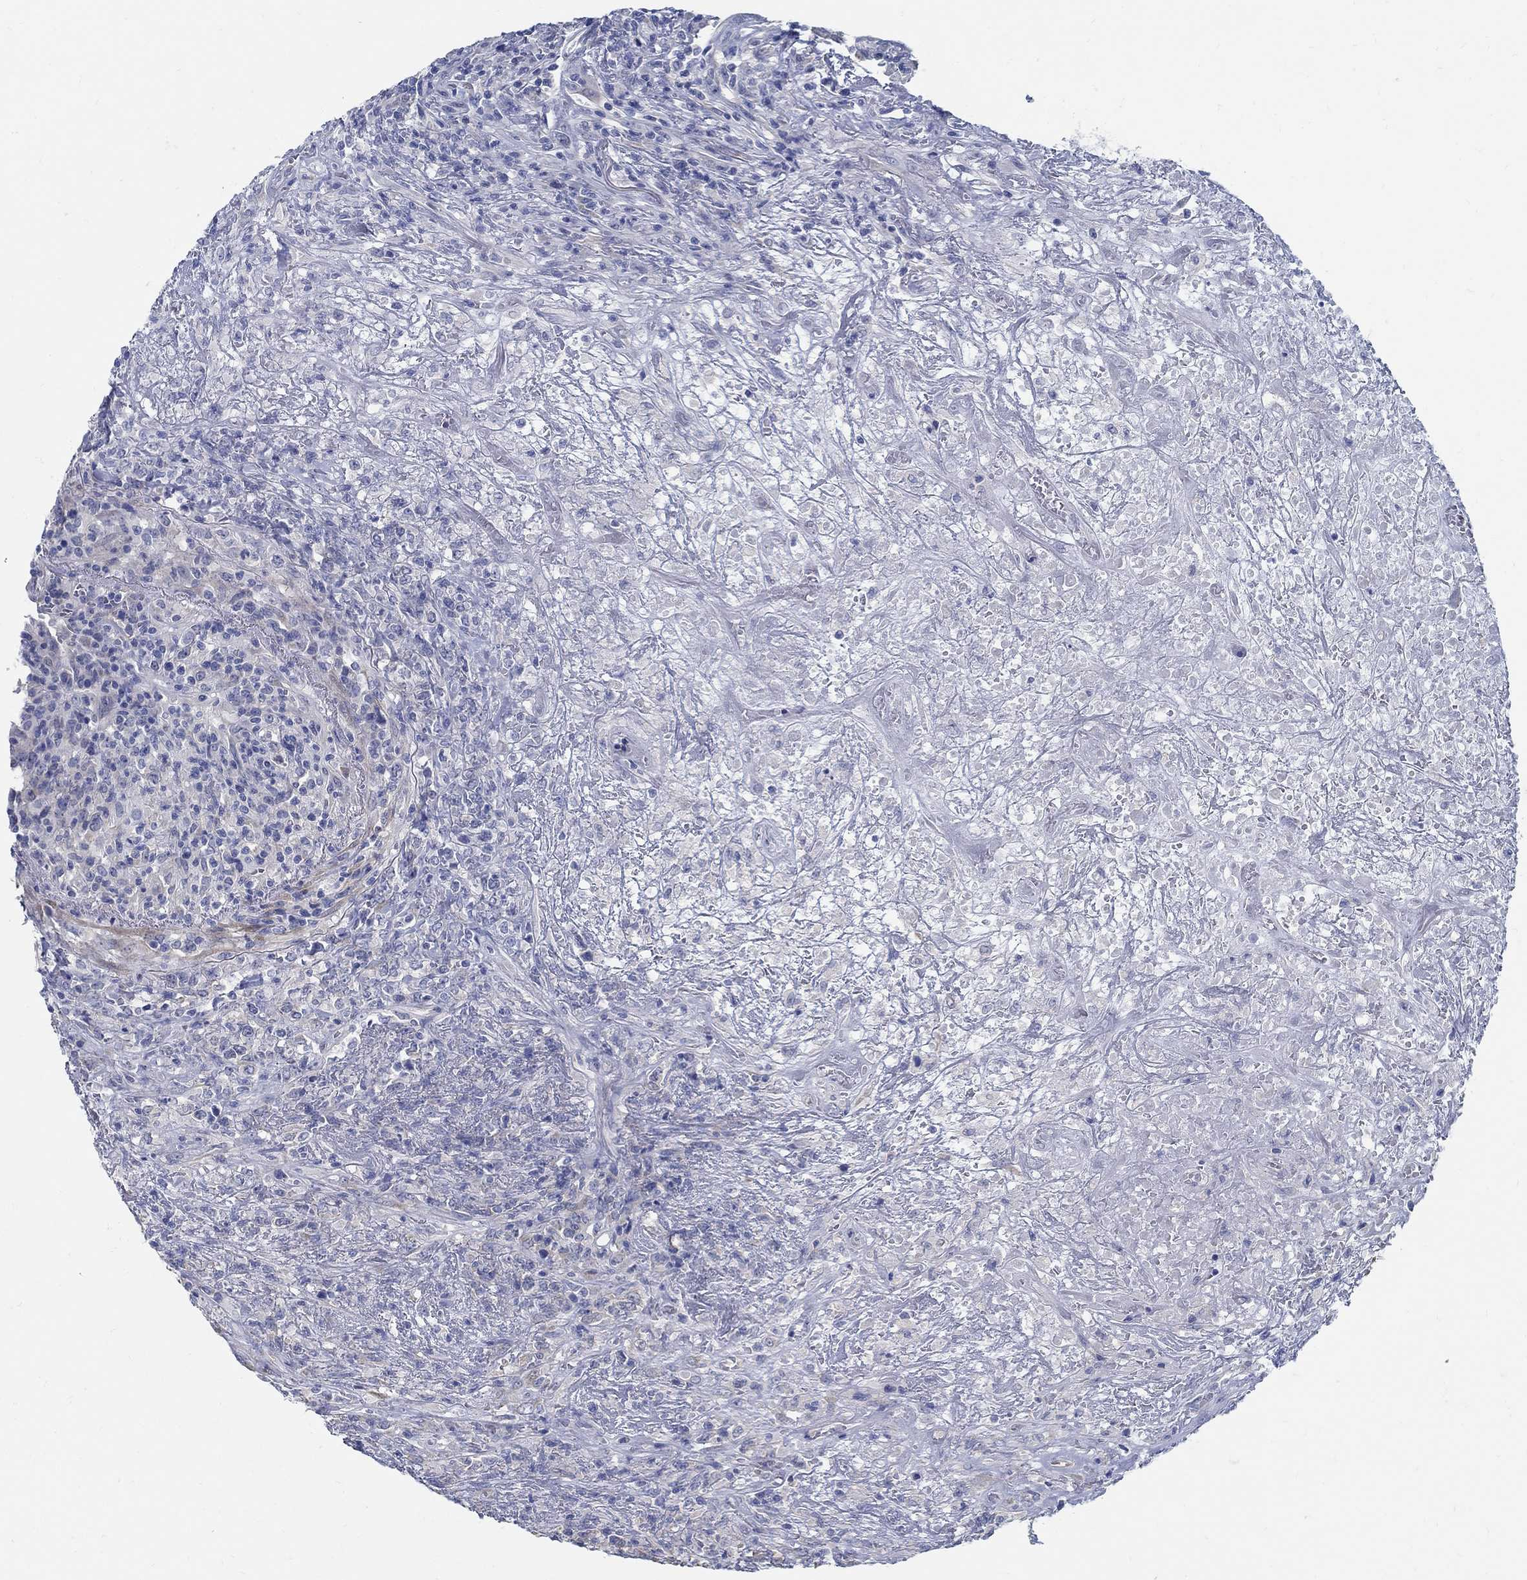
{"staining": {"intensity": "negative", "quantity": "none", "location": "none"}, "tissue": "lymphoma", "cell_type": "Tumor cells", "image_type": "cancer", "snomed": [{"axis": "morphology", "description": "Malignant lymphoma, non-Hodgkin's type, High grade"}, {"axis": "topography", "description": "Lung"}], "caption": "A histopathology image of high-grade malignant lymphoma, non-Hodgkin's type stained for a protein reveals no brown staining in tumor cells.", "gene": "C15orf39", "patient": {"sex": "male", "age": 79}}